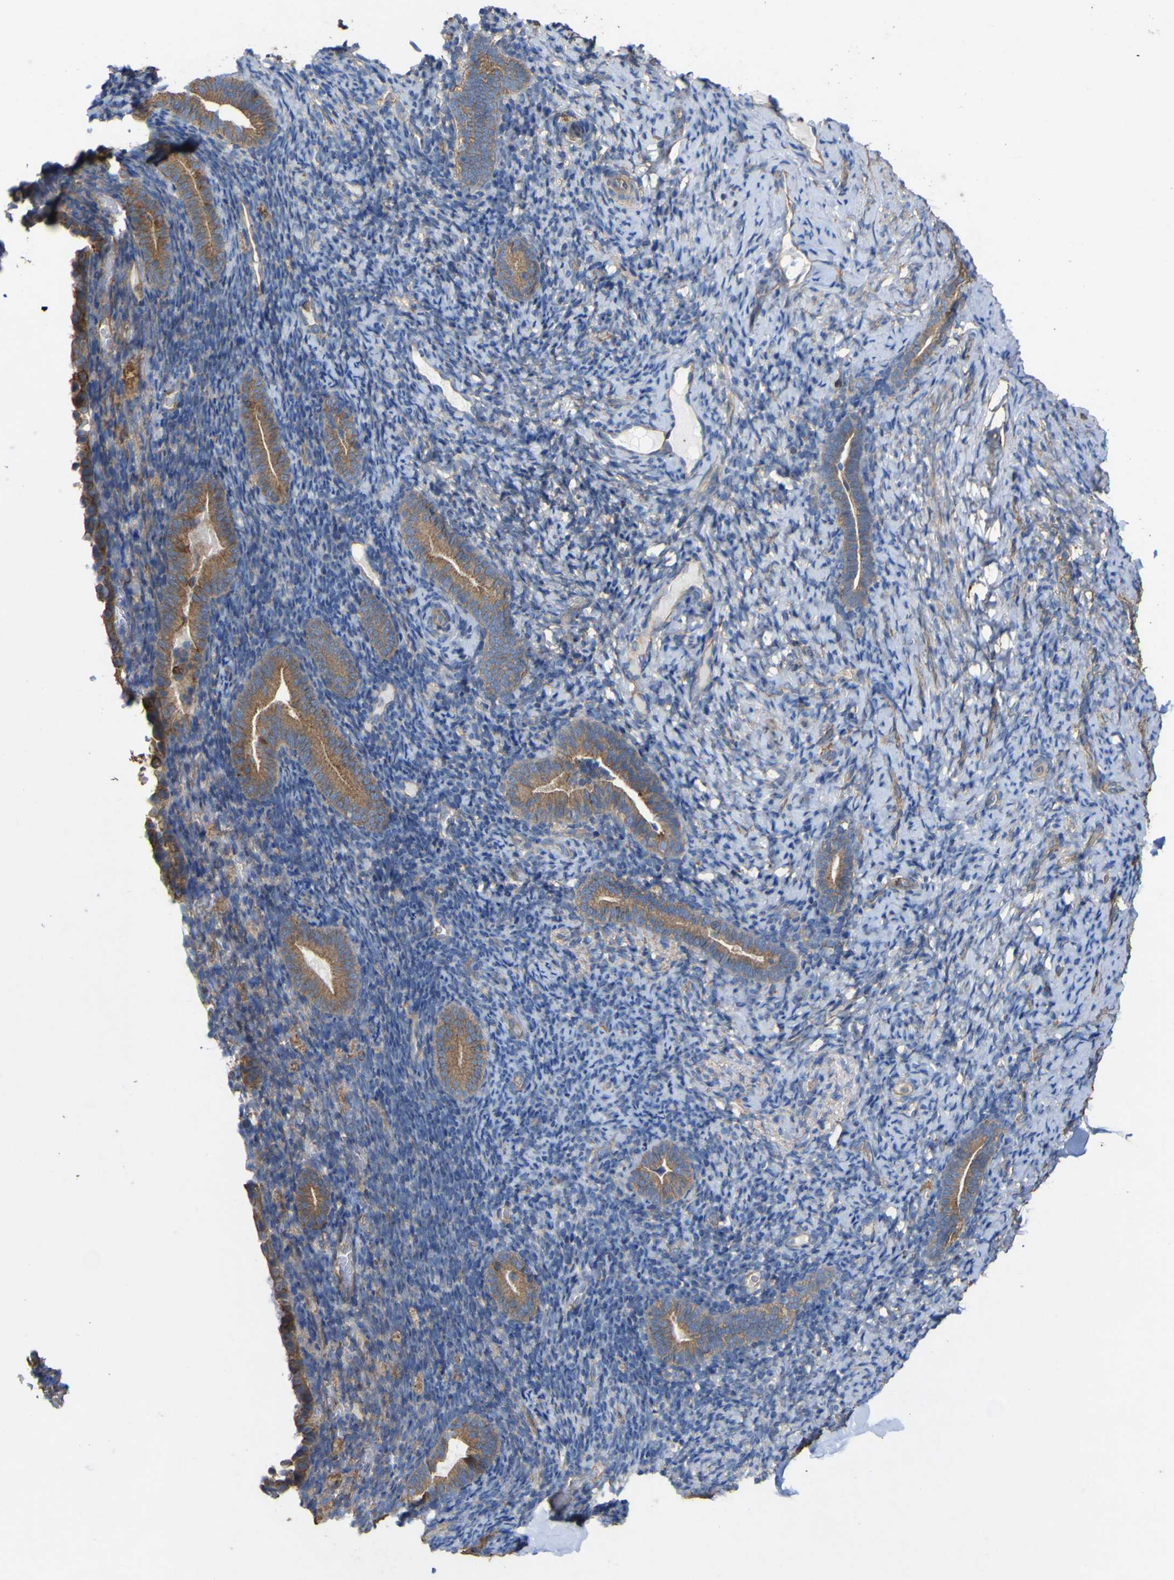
{"staining": {"intensity": "weak", "quantity": "<25%", "location": "cytoplasmic/membranous"}, "tissue": "endometrium", "cell_type": "Cells in endometrial stroma", "image_type": "normal", "snomed": [{"axis": "morphology", "description": "Normal tissue, NOS"}, {"axis": "topography", "description": "Endometrium"}], "caption": "Histopathology image shows no significant protein positivity in cells in endometrial stroma of normal endometrium. (DAB (3,3'-diaminobenzidine) immunohistochemistry with hematoxylin counter stain).", "gene": "TNFSF15", "patient": {"sex": "female", "age": 51}}